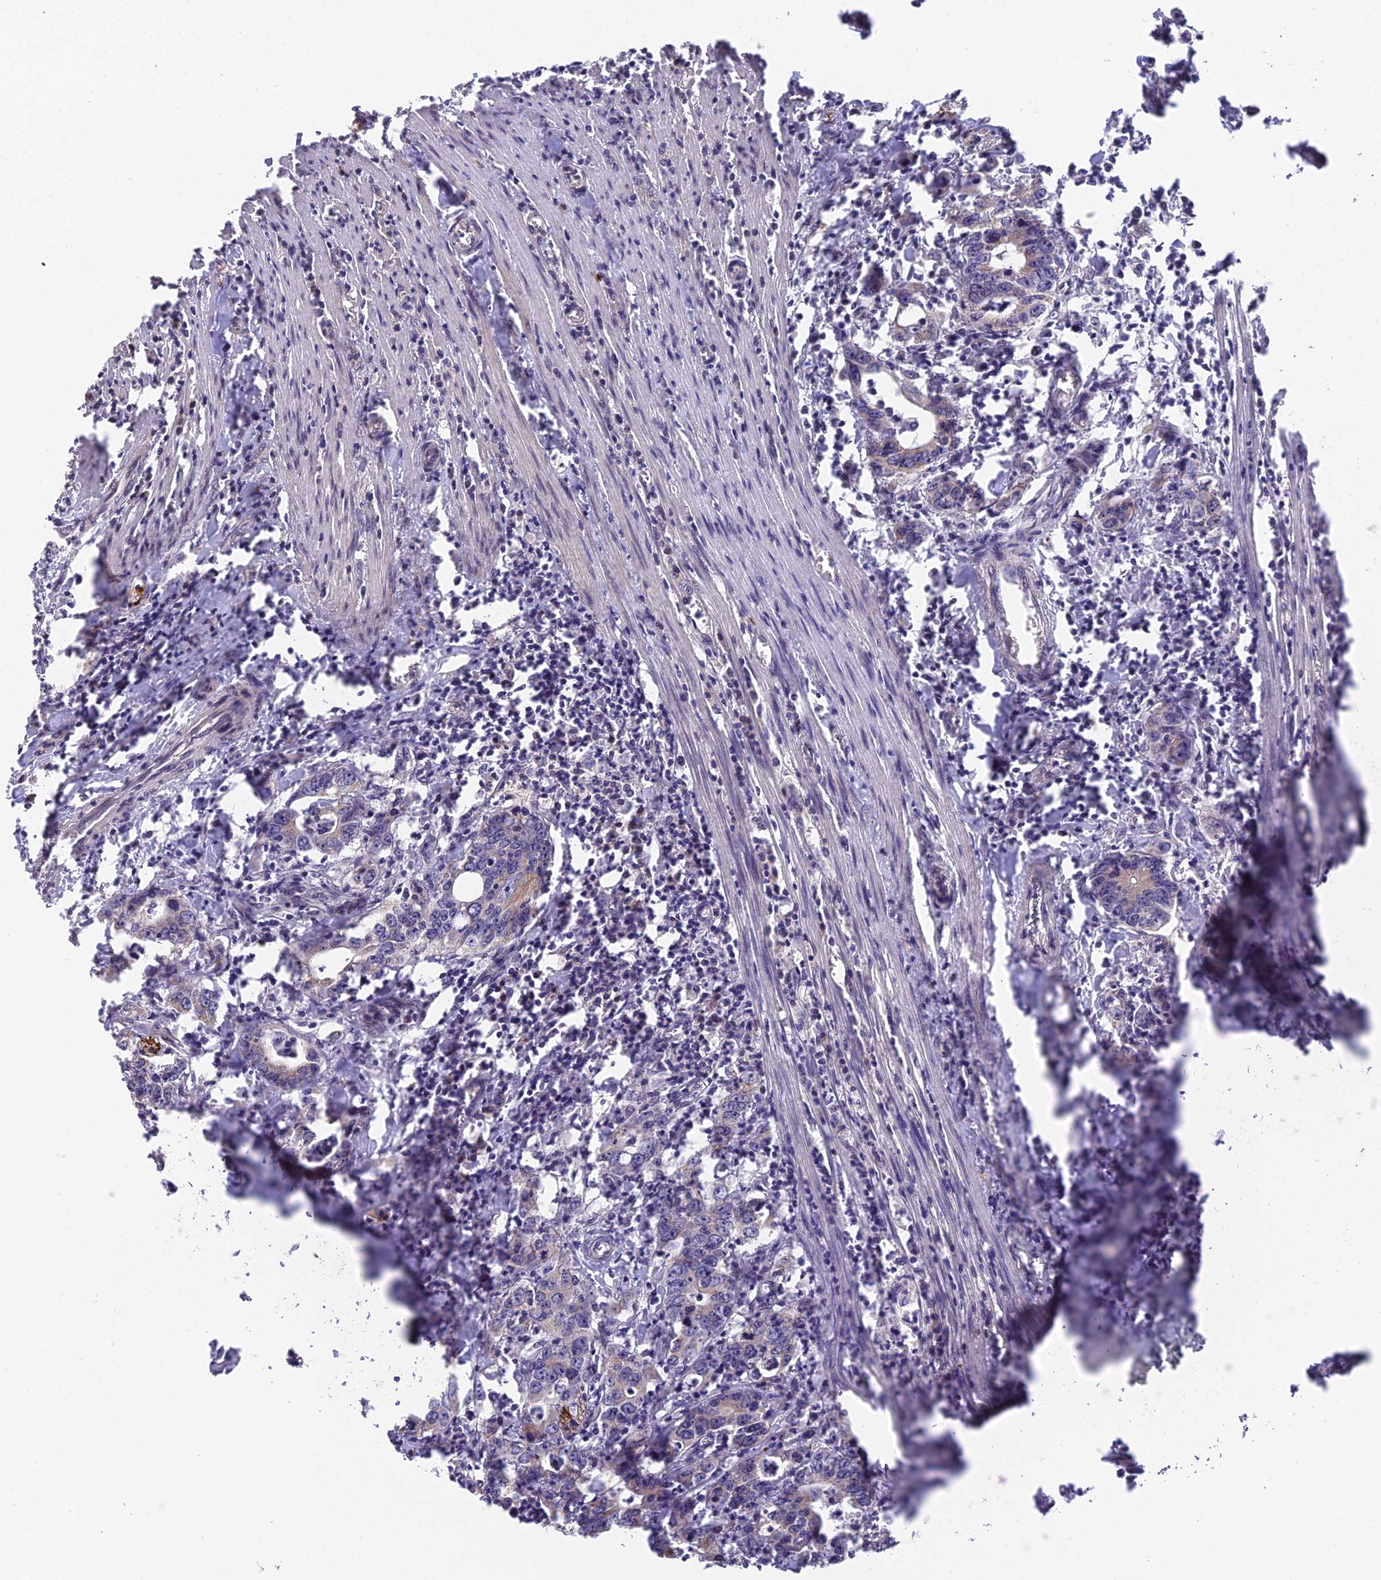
{"staining": {"intensity": "weak", "quantity": "25%-75%", "location": "cytoplasmic/membranous"}, "tissue": "colorectal cancer", "cell_type": "Tumor cells", "image_type": "cancer", "snomed": [{"axis": "morphology", "description": "Adenocarcinoma, NOS"}, {"axis": "topography", "description": "Colon"}], "caption": "Immunohistochemical staining of human colorectal adenocarcinoma reveals low levels of weak cytoplasmic/membranous protein staining in approximately 25%-75% of tumor cells.", "gene": "CYP2R1", "patient": {"sex": "female", "age": 75}}